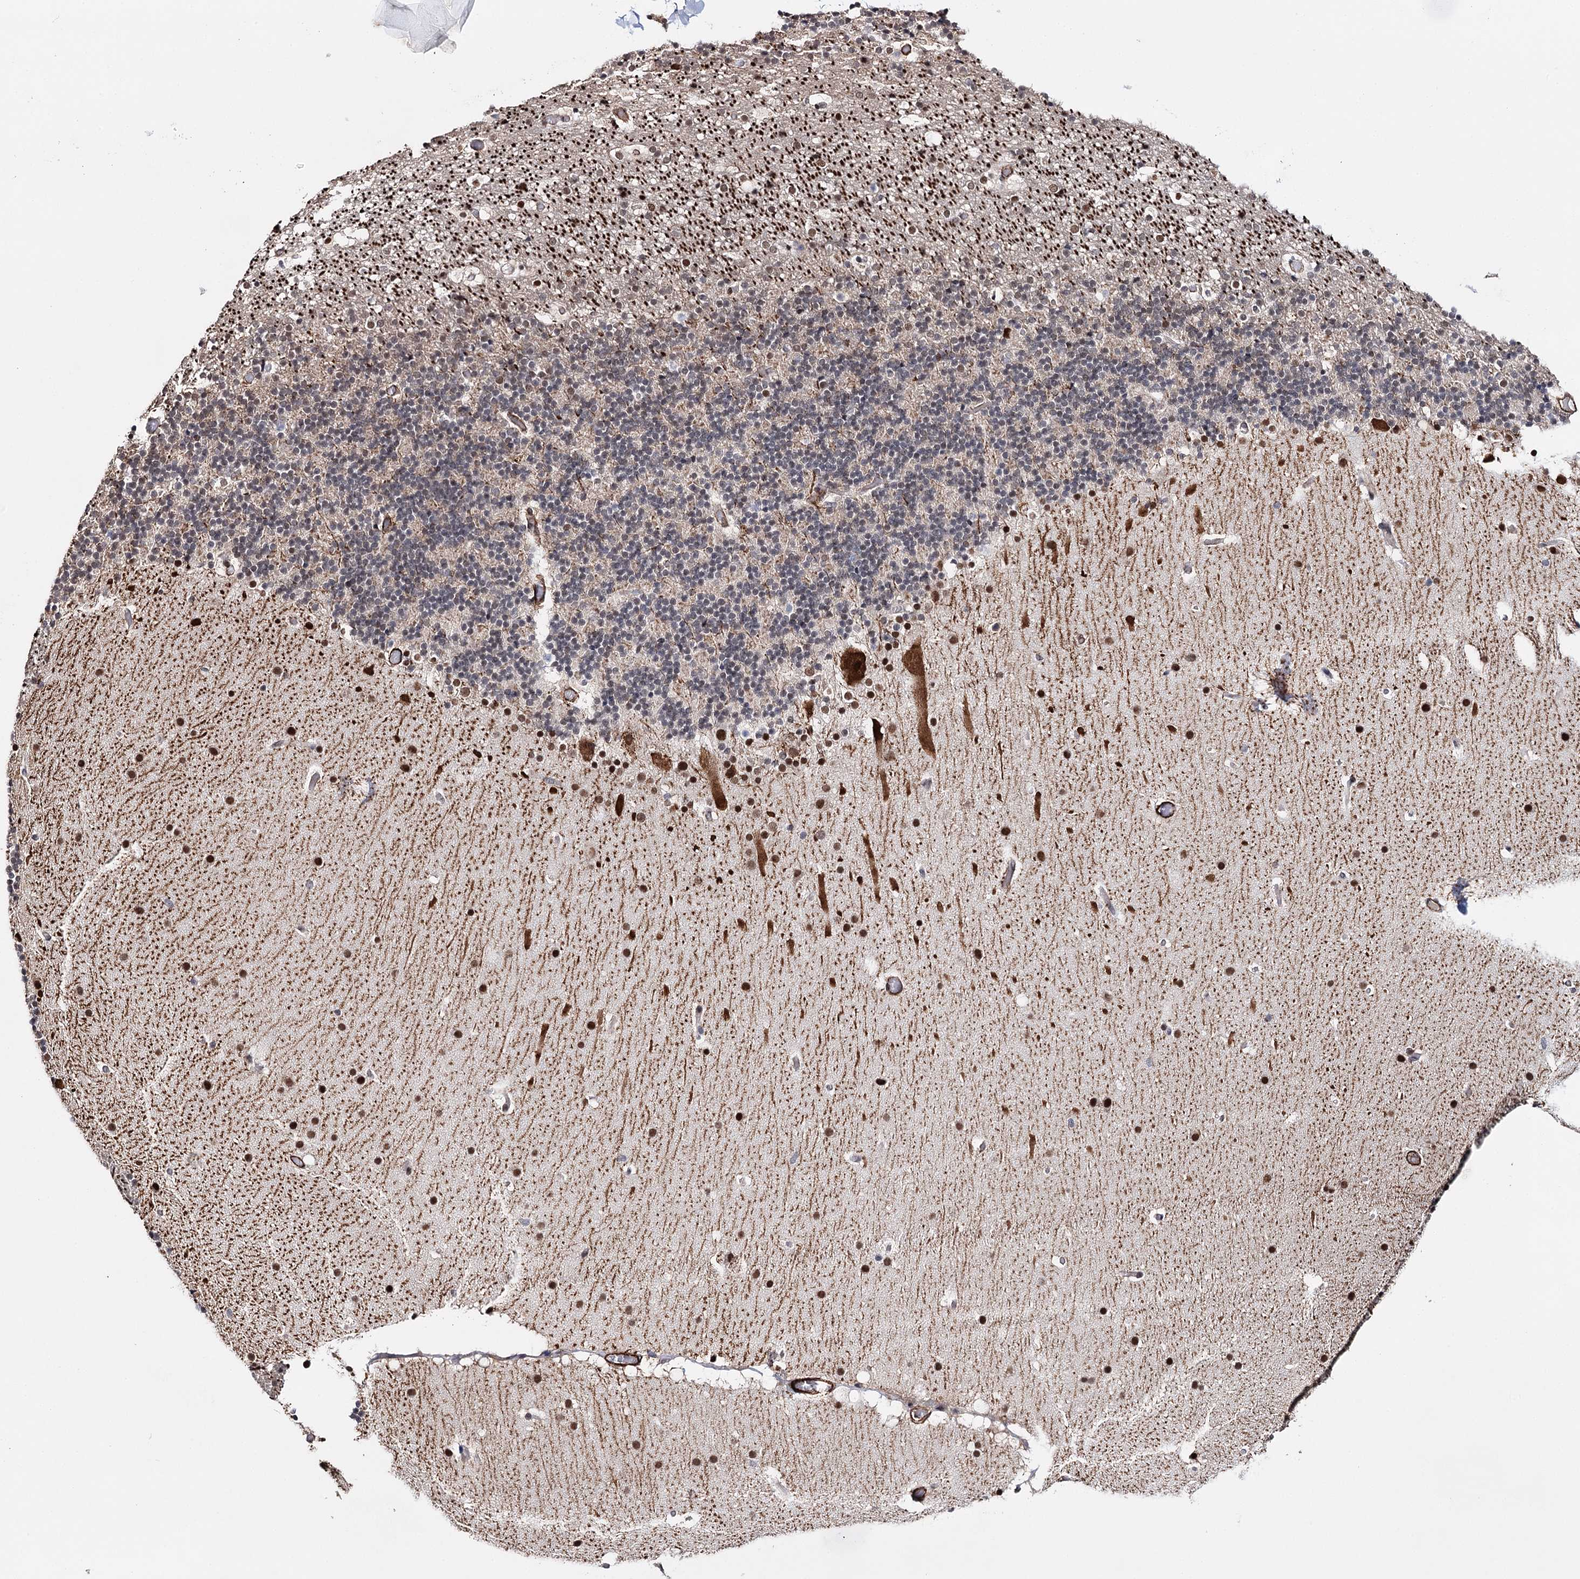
{"staining": {"intensity": "weak", "quantity": "<25%", "location": "nuclear"}, "tissue": "cerebellum", "cell_type": "Cells in granular layer", "image_type": "normal", "snomed": [{"axis": "morphology", "description": "Normal tissue, NOS"}, {"axis": "topography", "description": "Cerebellum"}], "caption": "Immunohistochemical staining of unremarkable cerebellum shows no significant staining in cells in granular layer.", "gene": "CFAP46", "patient": {"sex": "male", "age": 57}}